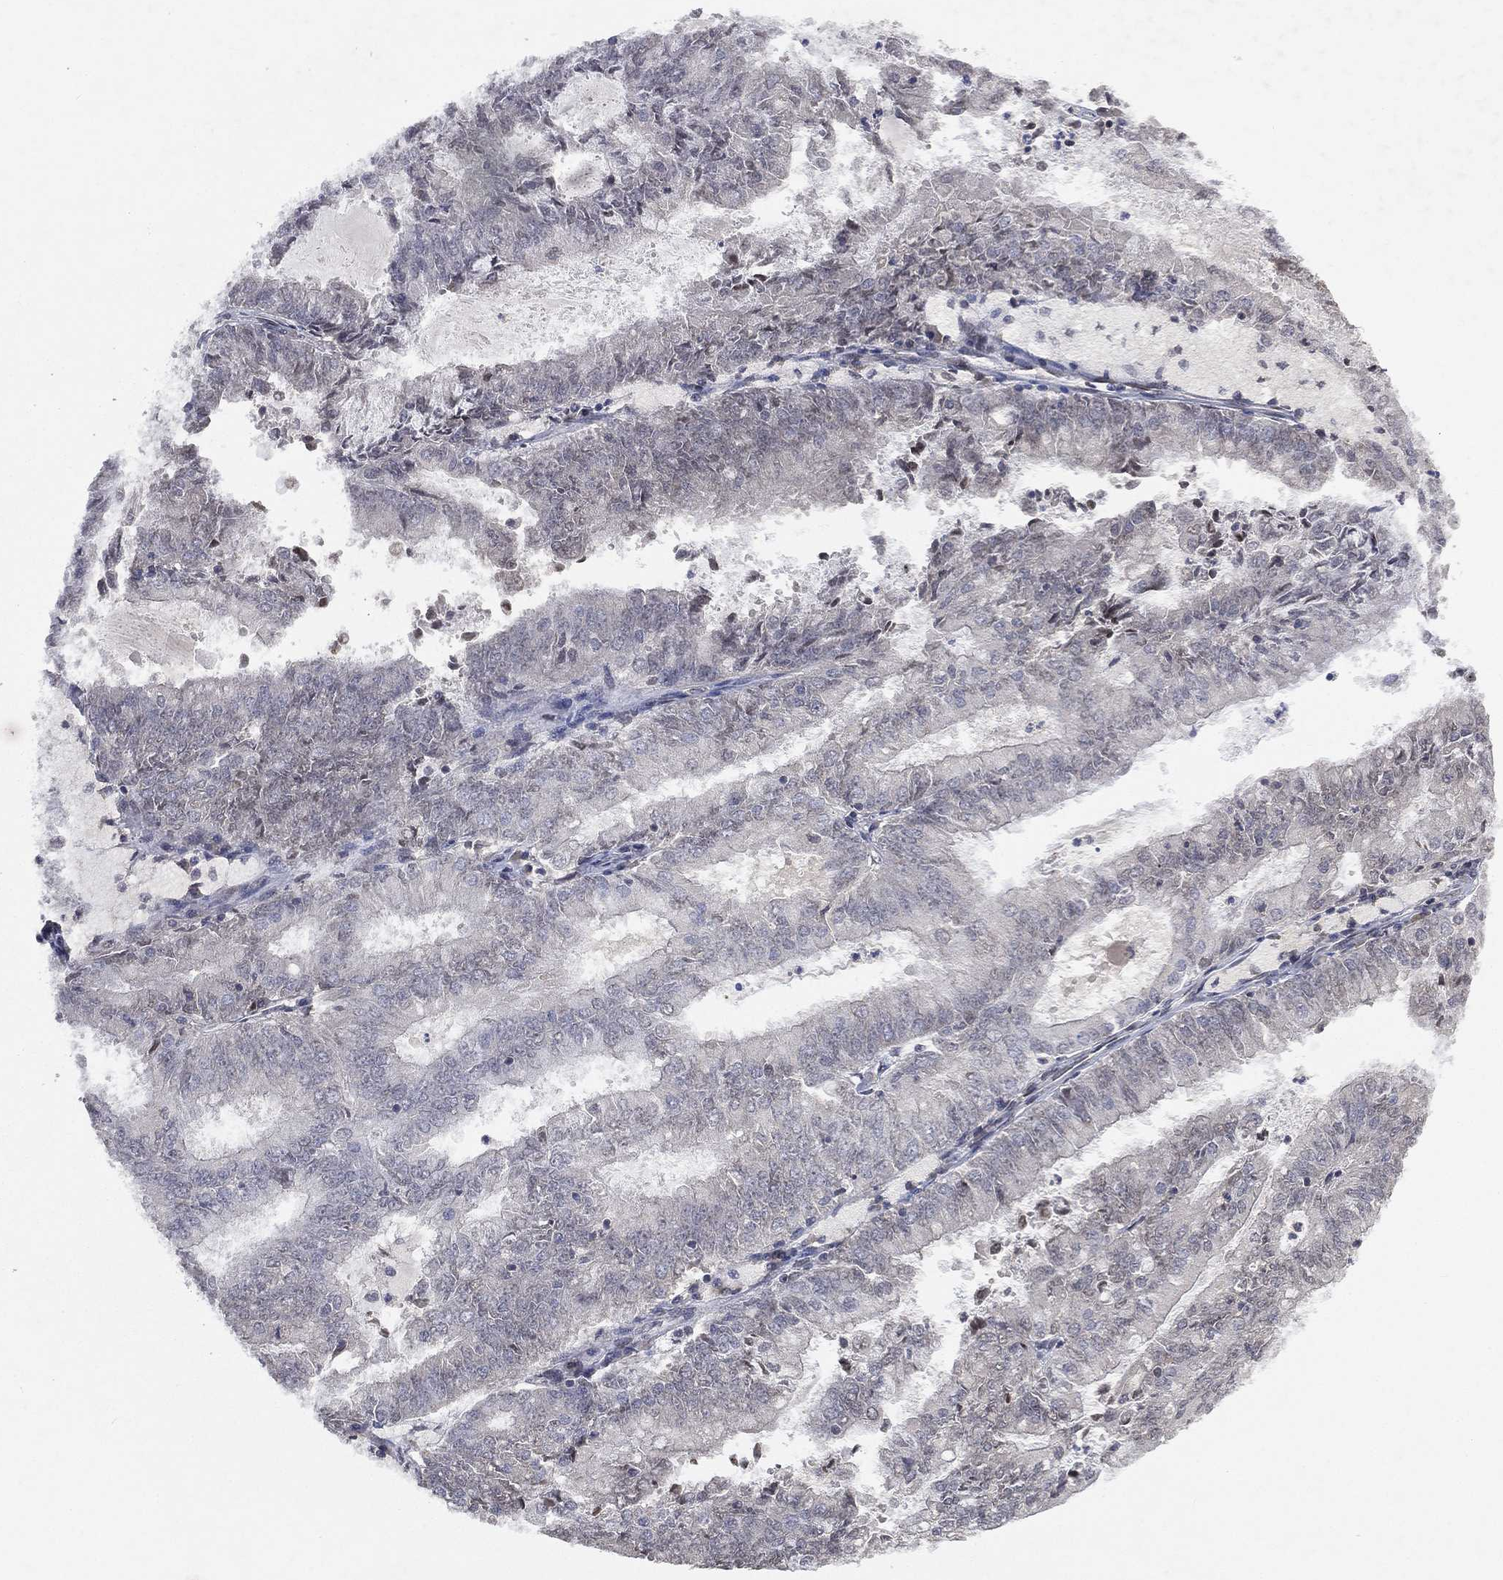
{"staining": {"intensity": "negative", "quantity": "none", "location": "none"}, "tissue": "endometrial cancer", "cell_type": "Tumor cells", "image_type": "cancer", "snomed": [{"axis": "morphology", "description": "Adenocarcinoma, NOS"}, {"axis": "topography", "description": "Endometrium"}], "caption": "Tumor cells show no significant positivity in endometrial adenocarcinoma. (DAB immunohistochemistry (IHC), high magnification).", "gene": "UBA5", "patient": {"sex": "female", "age": 57}}